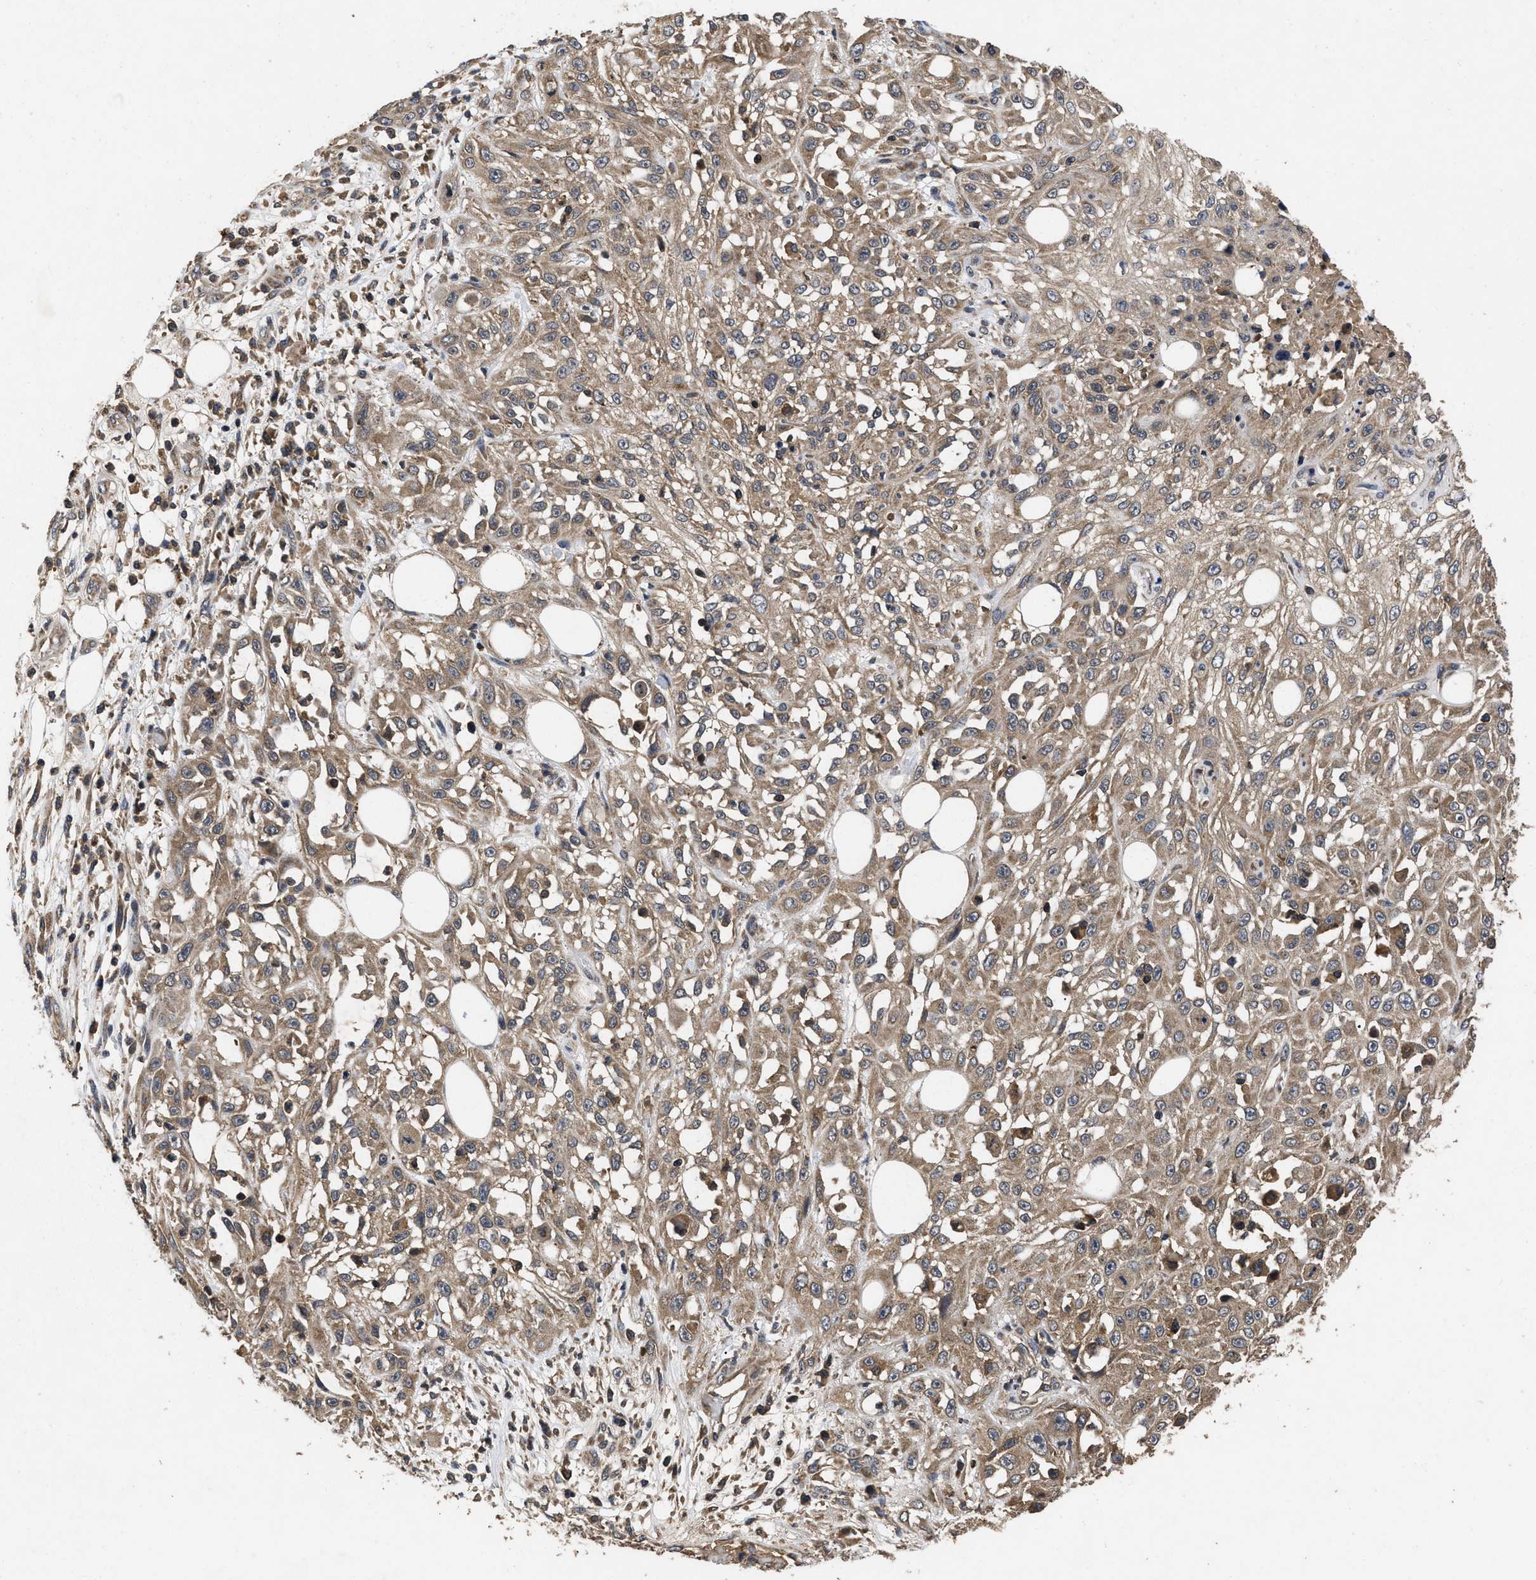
{"staining": {"intensity": "moderate", "quantity": ">75%", "location": "cytoplasmic/membranous"}, "tissue": "skin cancer", "cell_type": "Tumor cells", "image_type": "cancer", "snomed": [{"axis": "morphology", "description": "Squamous cell carcinoma, NOS"}, {"axis": "morphology", "description": "Squamous cell carcinoma, metastatic, NOS"}, {"axis": "topography", "description": "Skin"}, {"axis": "topography", "description": "Lymph node"}], "caption": "The photomicrograph reveals a brown stain indicating the presence of a protein in the cytoplasmic/membranous of tumor cells in metastatic squamous cell carcinoma (skin).", "gene": "LRRC3", "patient": {"sex": "male", "age": 75}}